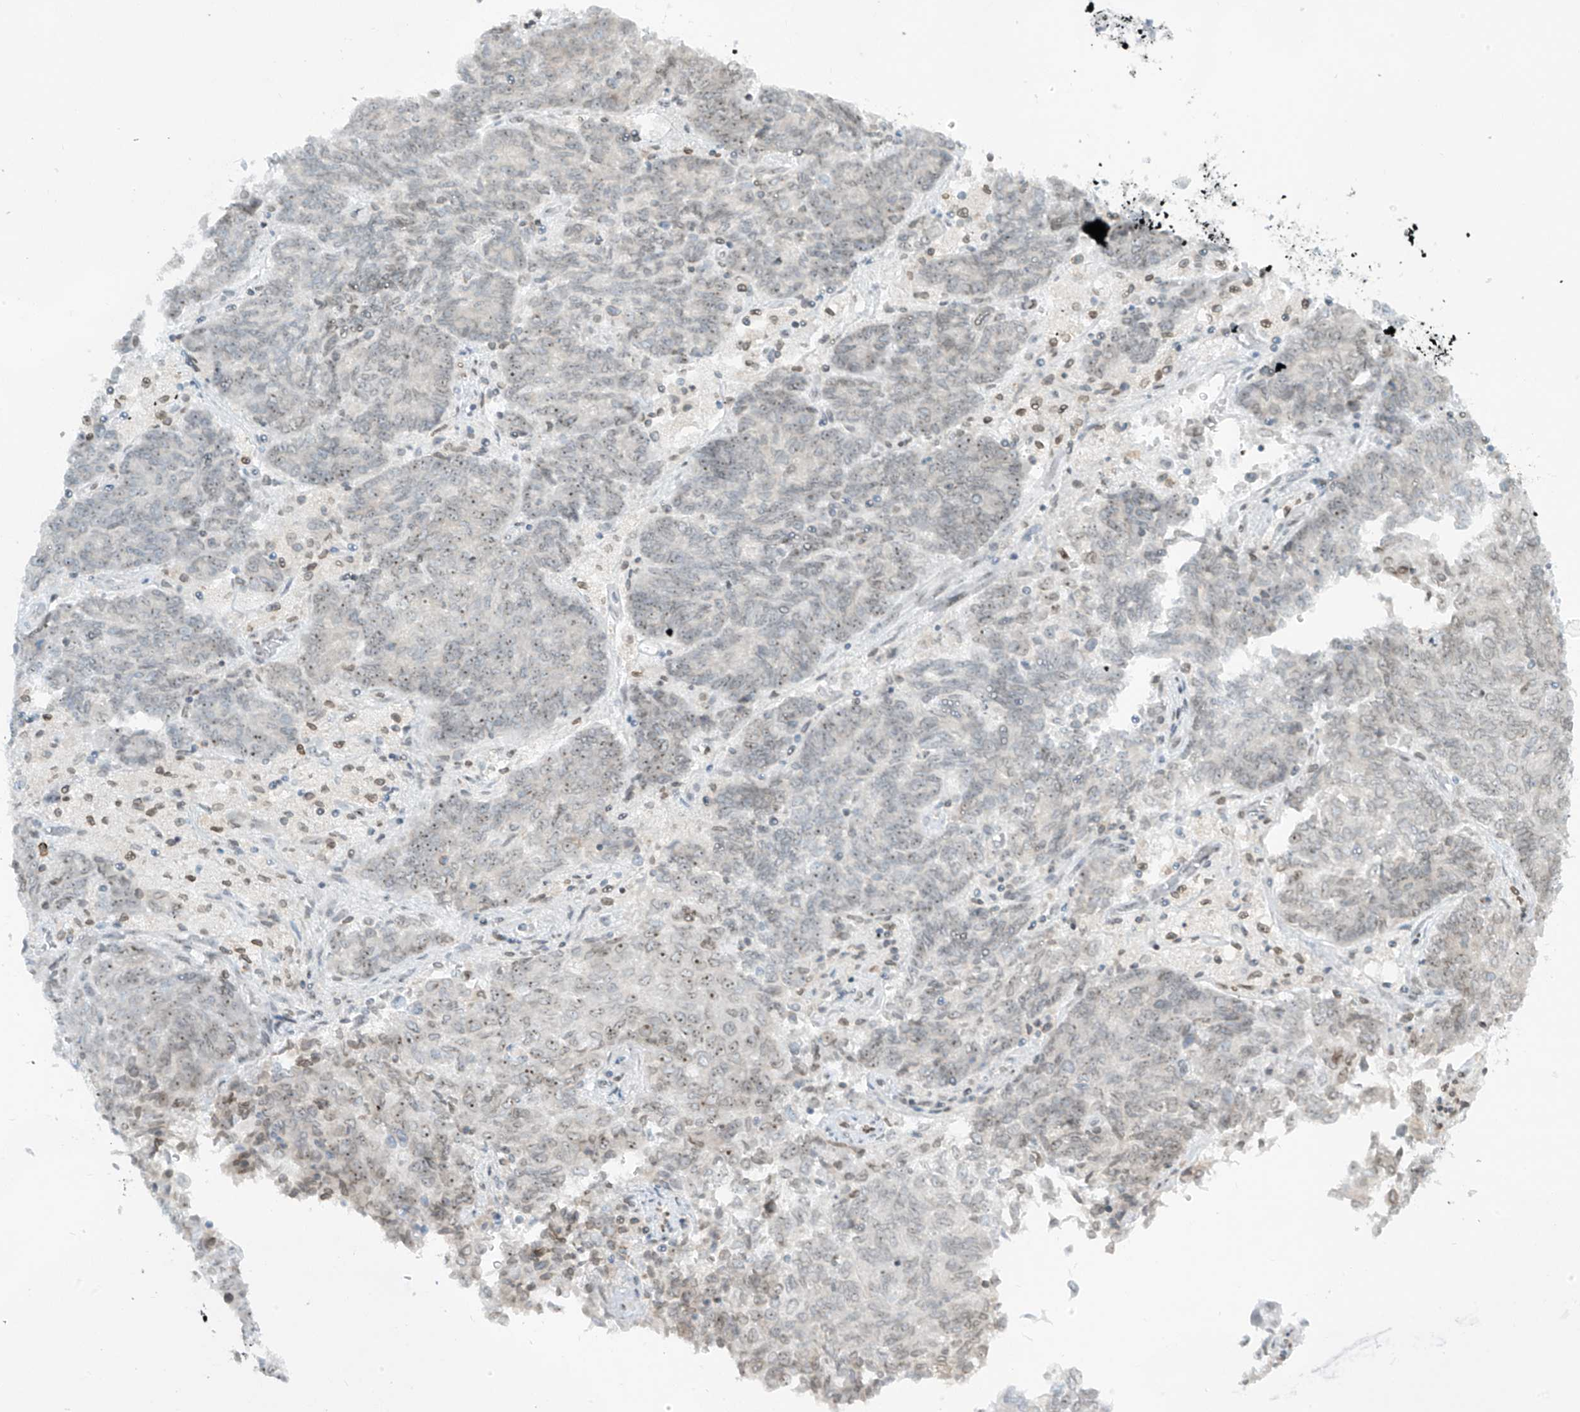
{"staining": {"intensity": "weak", "quantity": "25%-75%", "location": "nuclear"}, "tissue": "endometrial cancer", "cell_type": "Tumor cells", "image_type": "cancer", "snomed": [{"axis": "morphology", "description": "Adenocarcinoma, NOS"}, {"axis": "topography", "description": "Endometrium"}], "caption": "A brown stain labels weak nuclear expression of a protein in endometrial cancer (adenocarcinoma) tumor cells.", "gene": "SAMD15", "patient": {"sex": "female", "age": 80}}